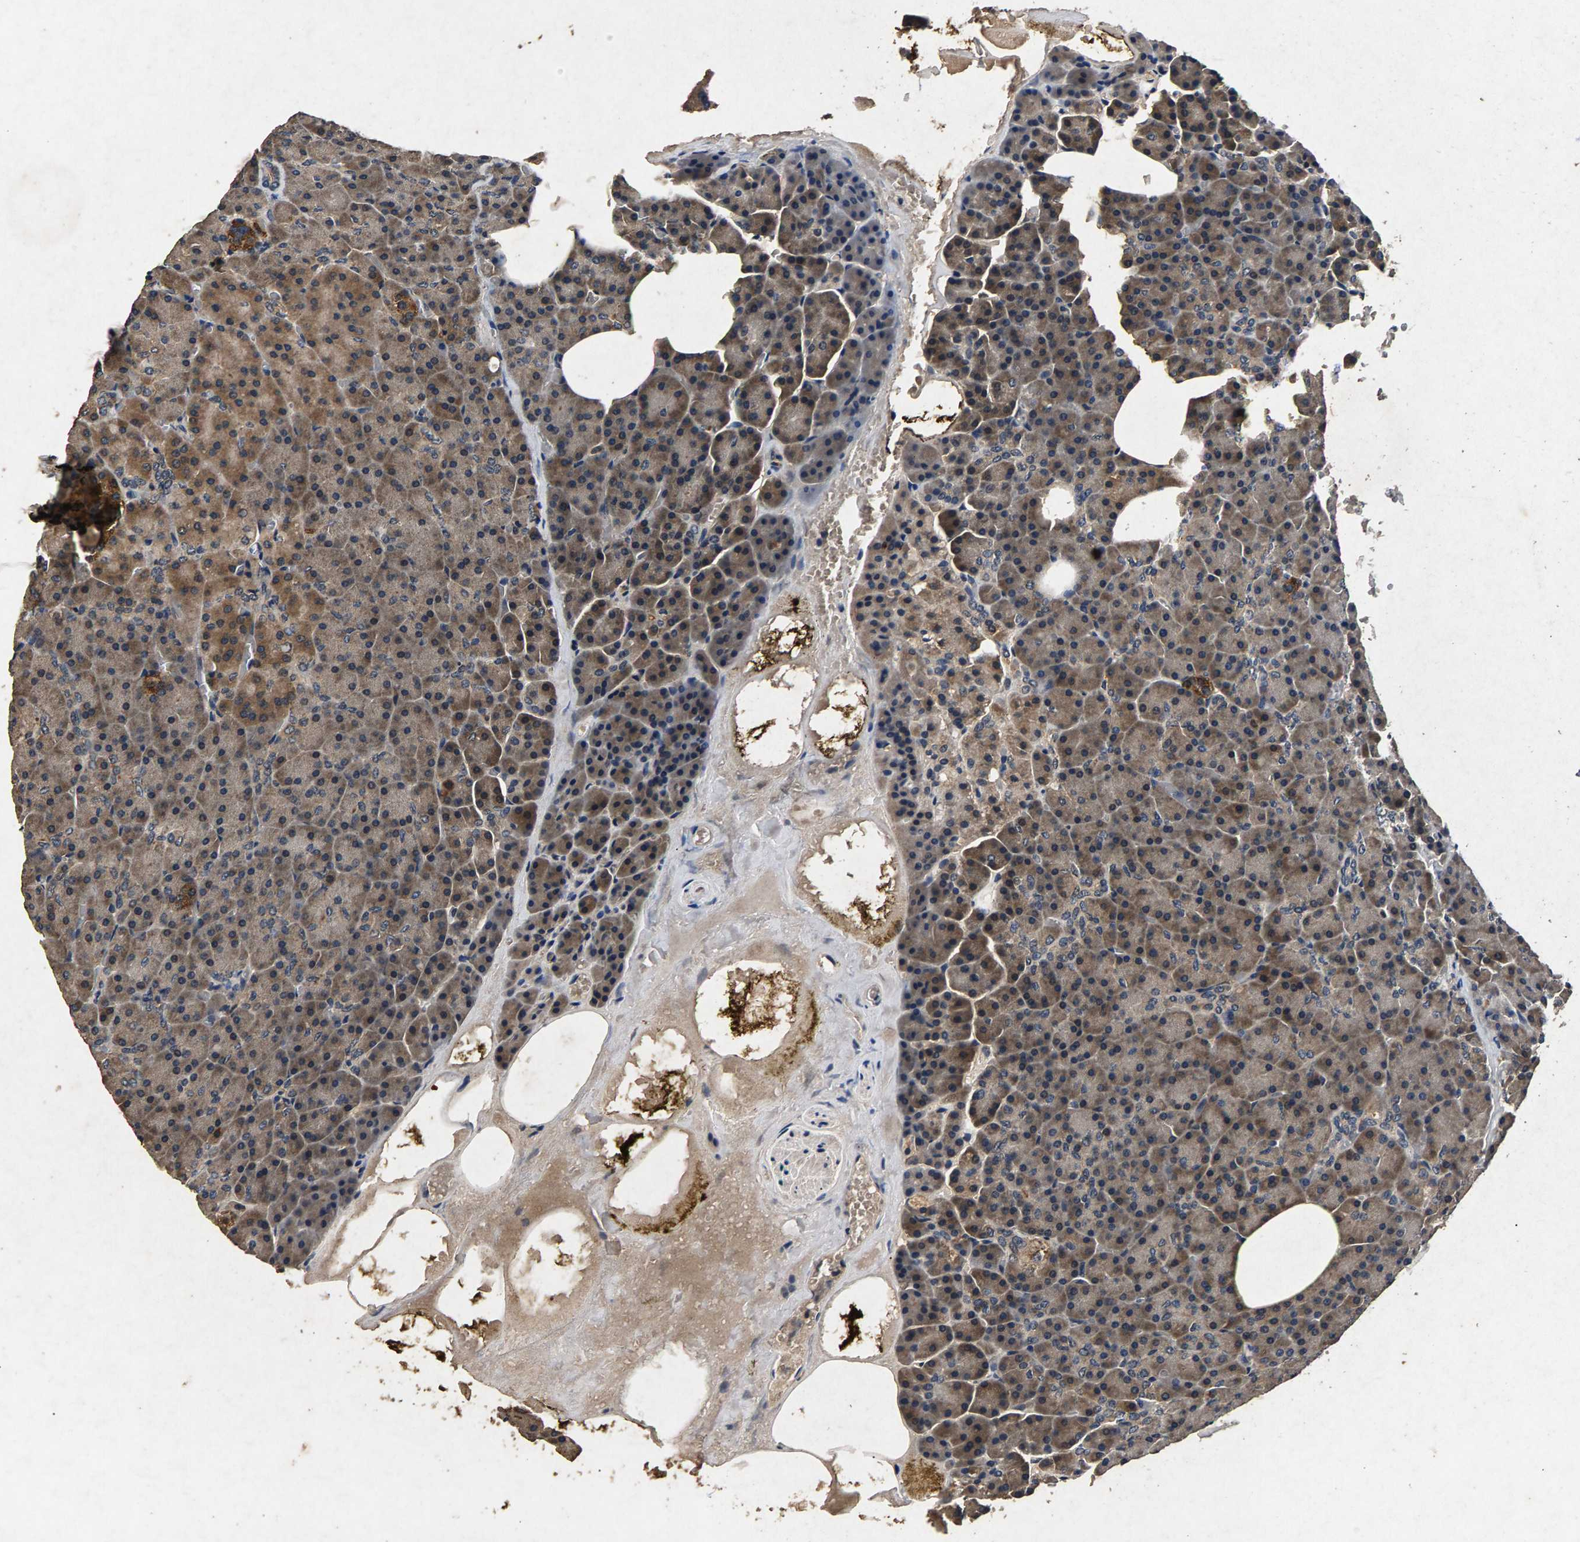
{"staining": {"intensity": "moderate", "quantity": ">75%", "location": "cytoplasmic/membranous"}, "tissue": "pancreas", "cell_type": "Exocrine glandular cells", "image_type": "normal", "snomed": [{"axis": "morphology", "description": "Normal tissue, NOS"}, {"axis": "topography", "description": "Pancreas"}], "caption": "The histopathology image shows immunohistochemical staining of unremarkable pancreas. There is moderate cytoplasmic/membranous expression is seen in about >75% of exocrine glandular cells.", "gene": "PPP1CC", "patient": {"sex": "female", "age": 35}}